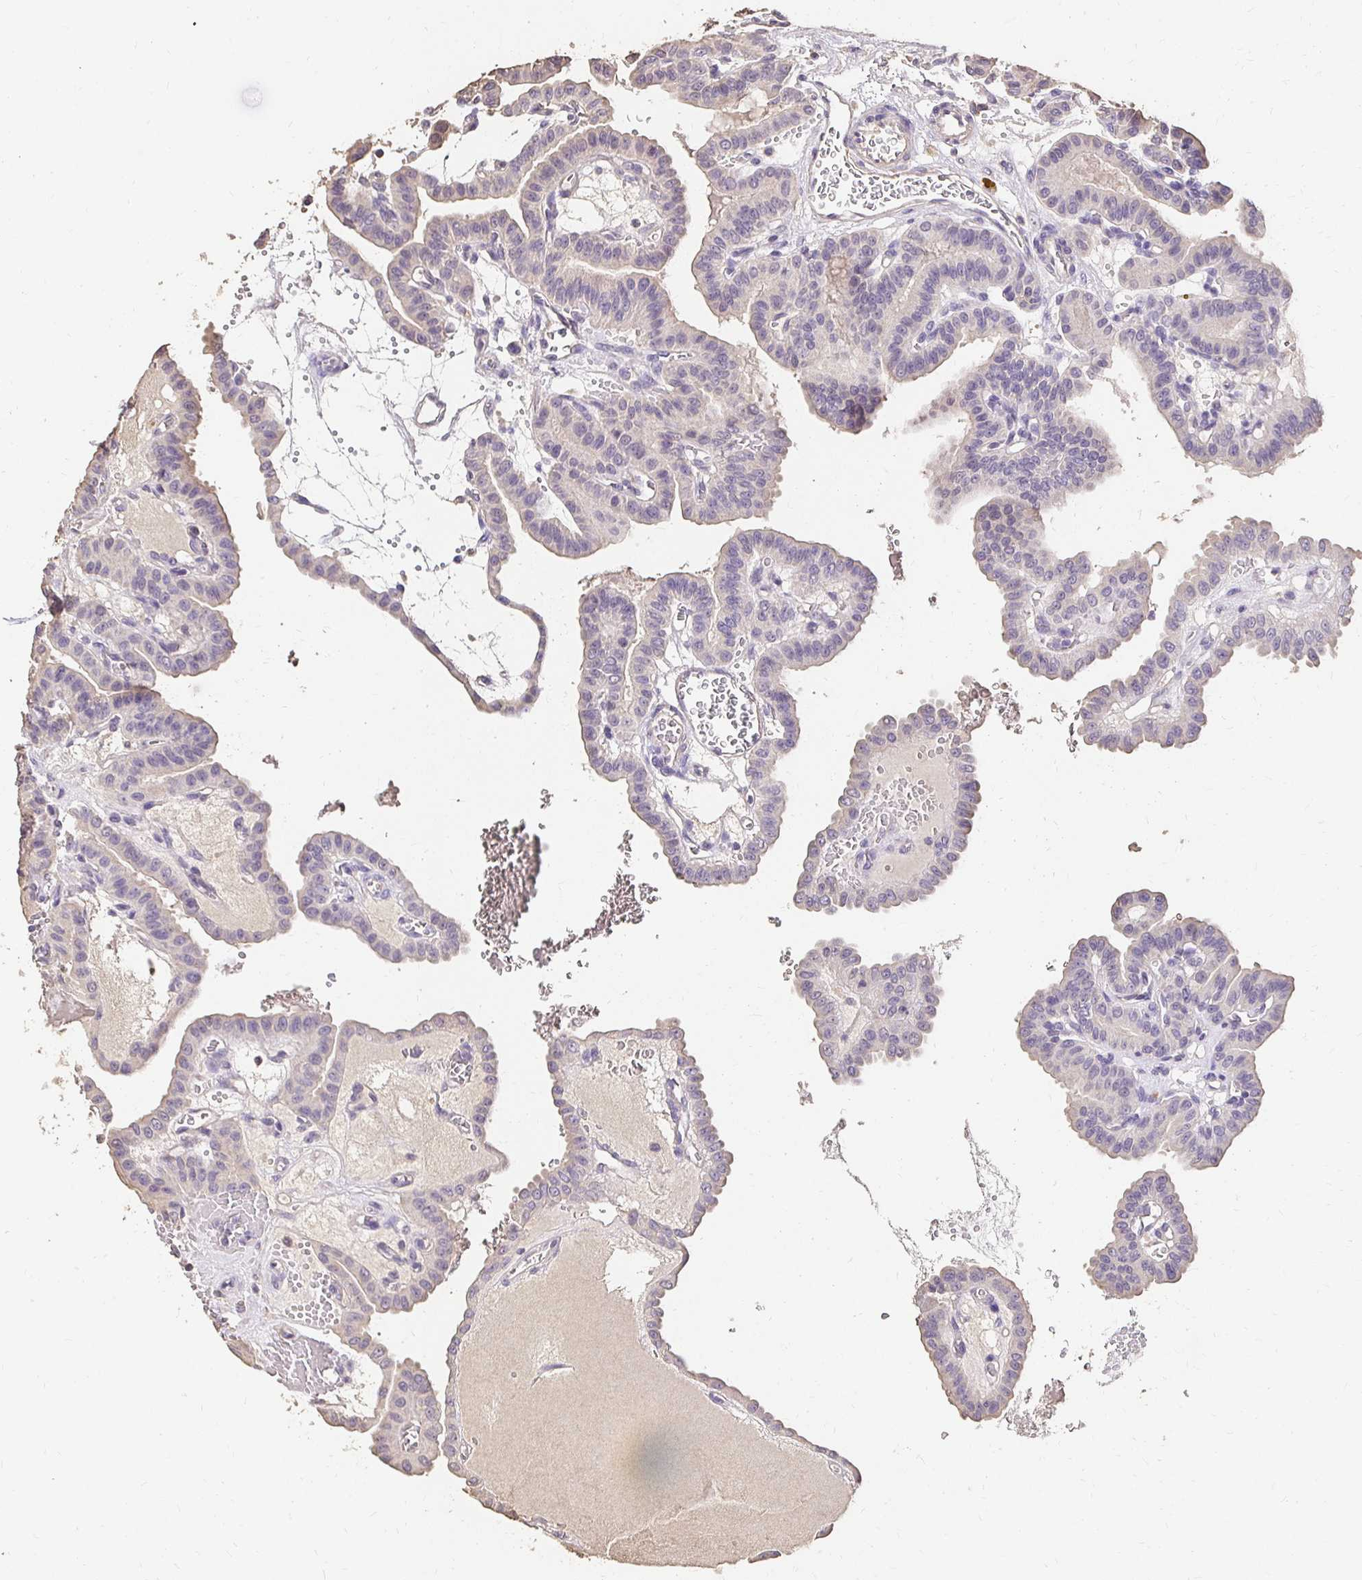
{"staining": {"intensity": "weak", "quantity": "<25%", "location": "cytoplasmic/membranous"}, "tissue": "thyroid cancer", "cell_type": "Tumor cells", "image_type": "cancer", "snomed": [{"axis": "morphology", "description": "Papillary adenocarcinoma, NOS"}, {"axis": "topography", "description": "Thyroid gland"}], "caption": "The immunohistochemistry (IHC) histopathology image has no significant expression in tumor cells of papillary adenocarcinoma (thyroid) tissue.", "gene": "UGT1A6", "patient": {"sex": "male", "age": 87}}